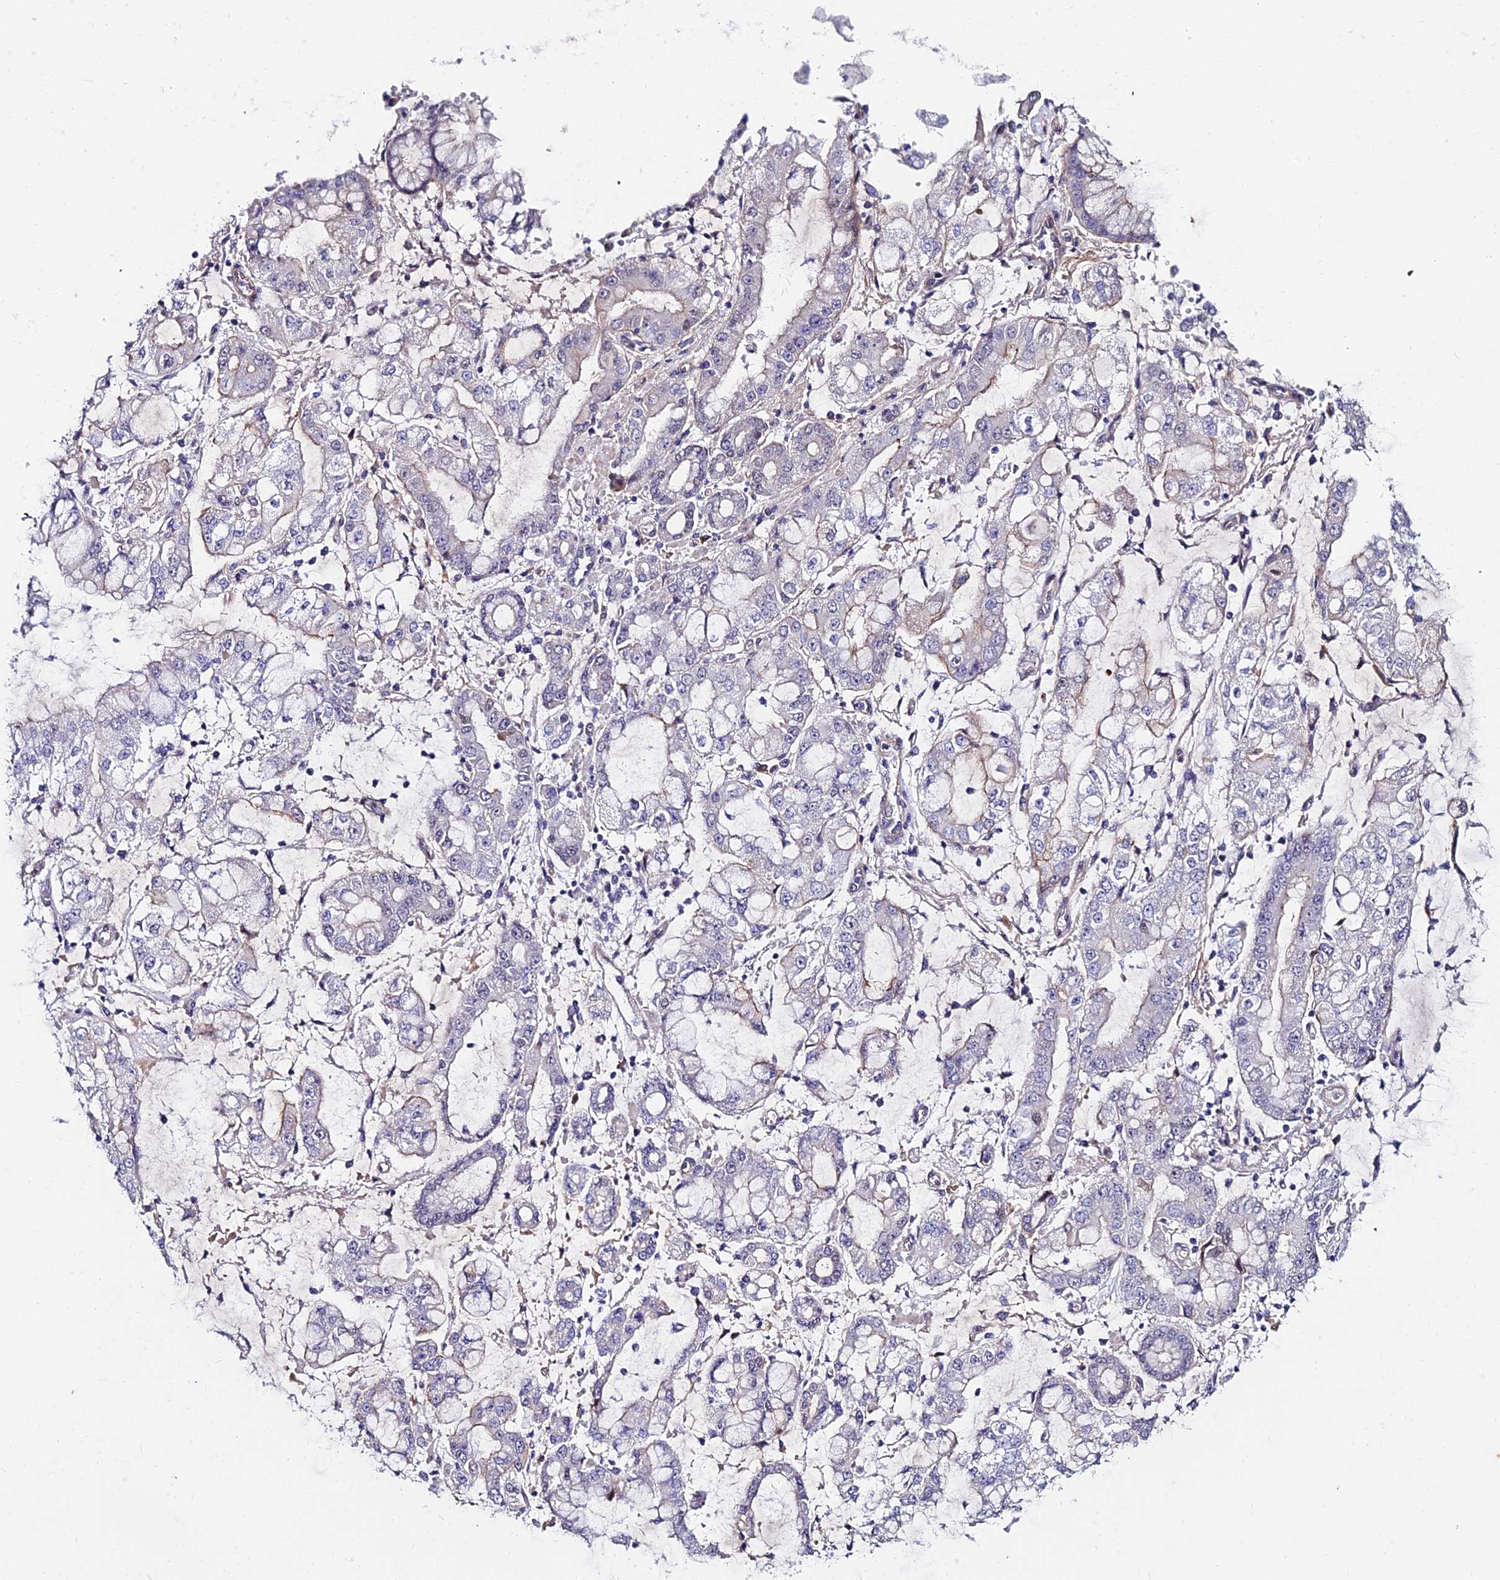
{"staining": {"intensity": "negative", "quantity": "none", "location": "none"}, "tissue": "stomach cancer", "cell_type": "Tumor cells", "image_type": "cancer", "snomed": [{"axis": "morphology", "description": "Adenocarcinoma, NOS"}, {"axis": "topography", "description": "Stomach"}], "caption": "DAB (3,3'-diaminobenzidine) immunohistochemical staining of stomach cancer shows no significant expression in tumor cells.", "gene": "TRIM24", "patient": {"sex": "male", "age": 76}}